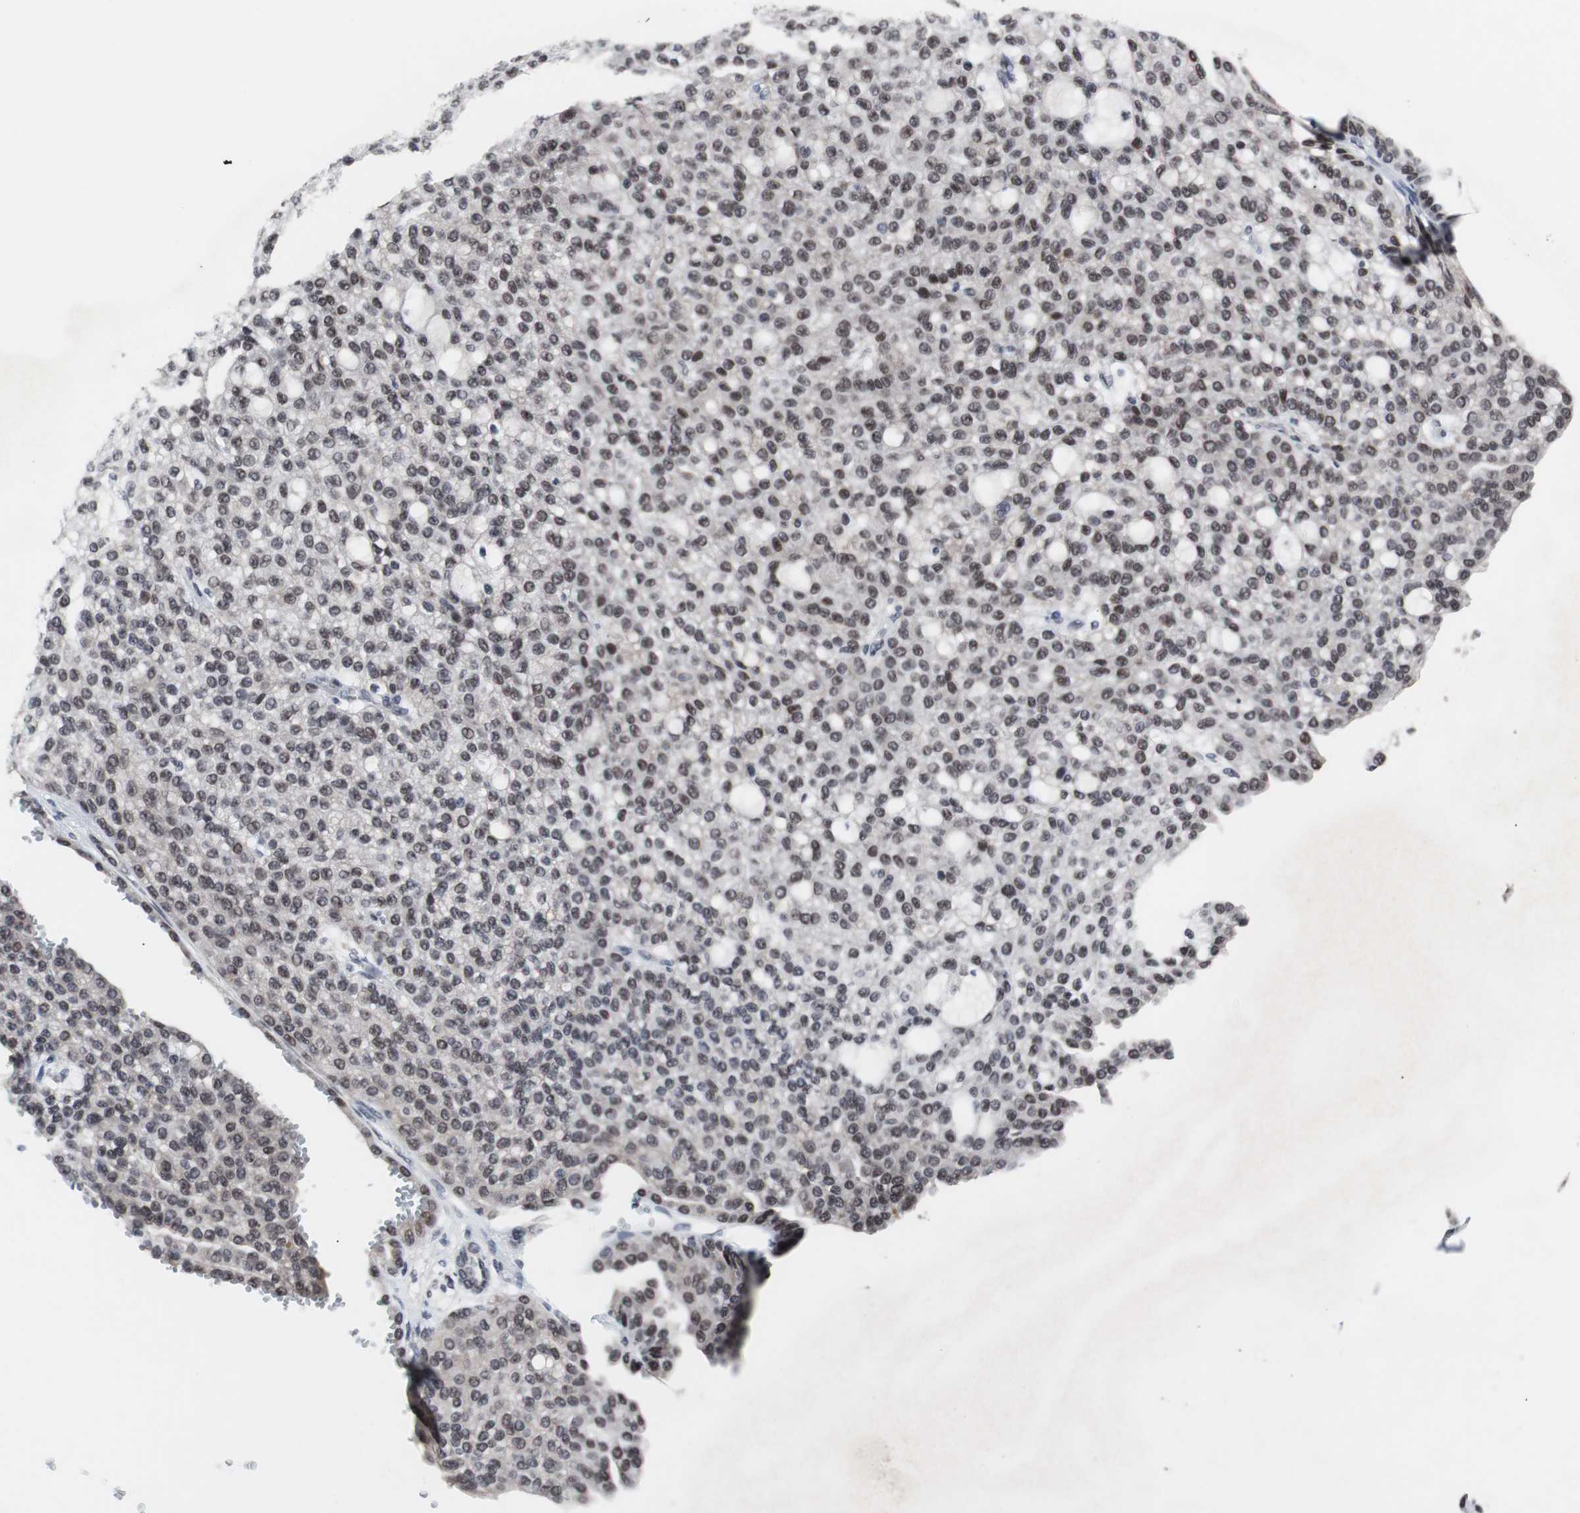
{"staining": {"intensity": "weak", "quantity": ">75%", "location": "nuclear"}, "tissue": "renal cancer", "cell_type": "Tumor cells", "image_type": "cancer", "snomed": [{"axis": "morphology", "description": "Adenocarcinoma, NOS"}, {"axis": "topography", "description": "Kidney"}], "caption": "IHC (DAB (3,3'-diaminobenzidine)) staining of human adenocarcinoma (renal) reveals weak nuclear protein expression in about >75% of tumor cells.", "gene": "GTF2F2", "patient": {"sex": "male", "age": 63}}